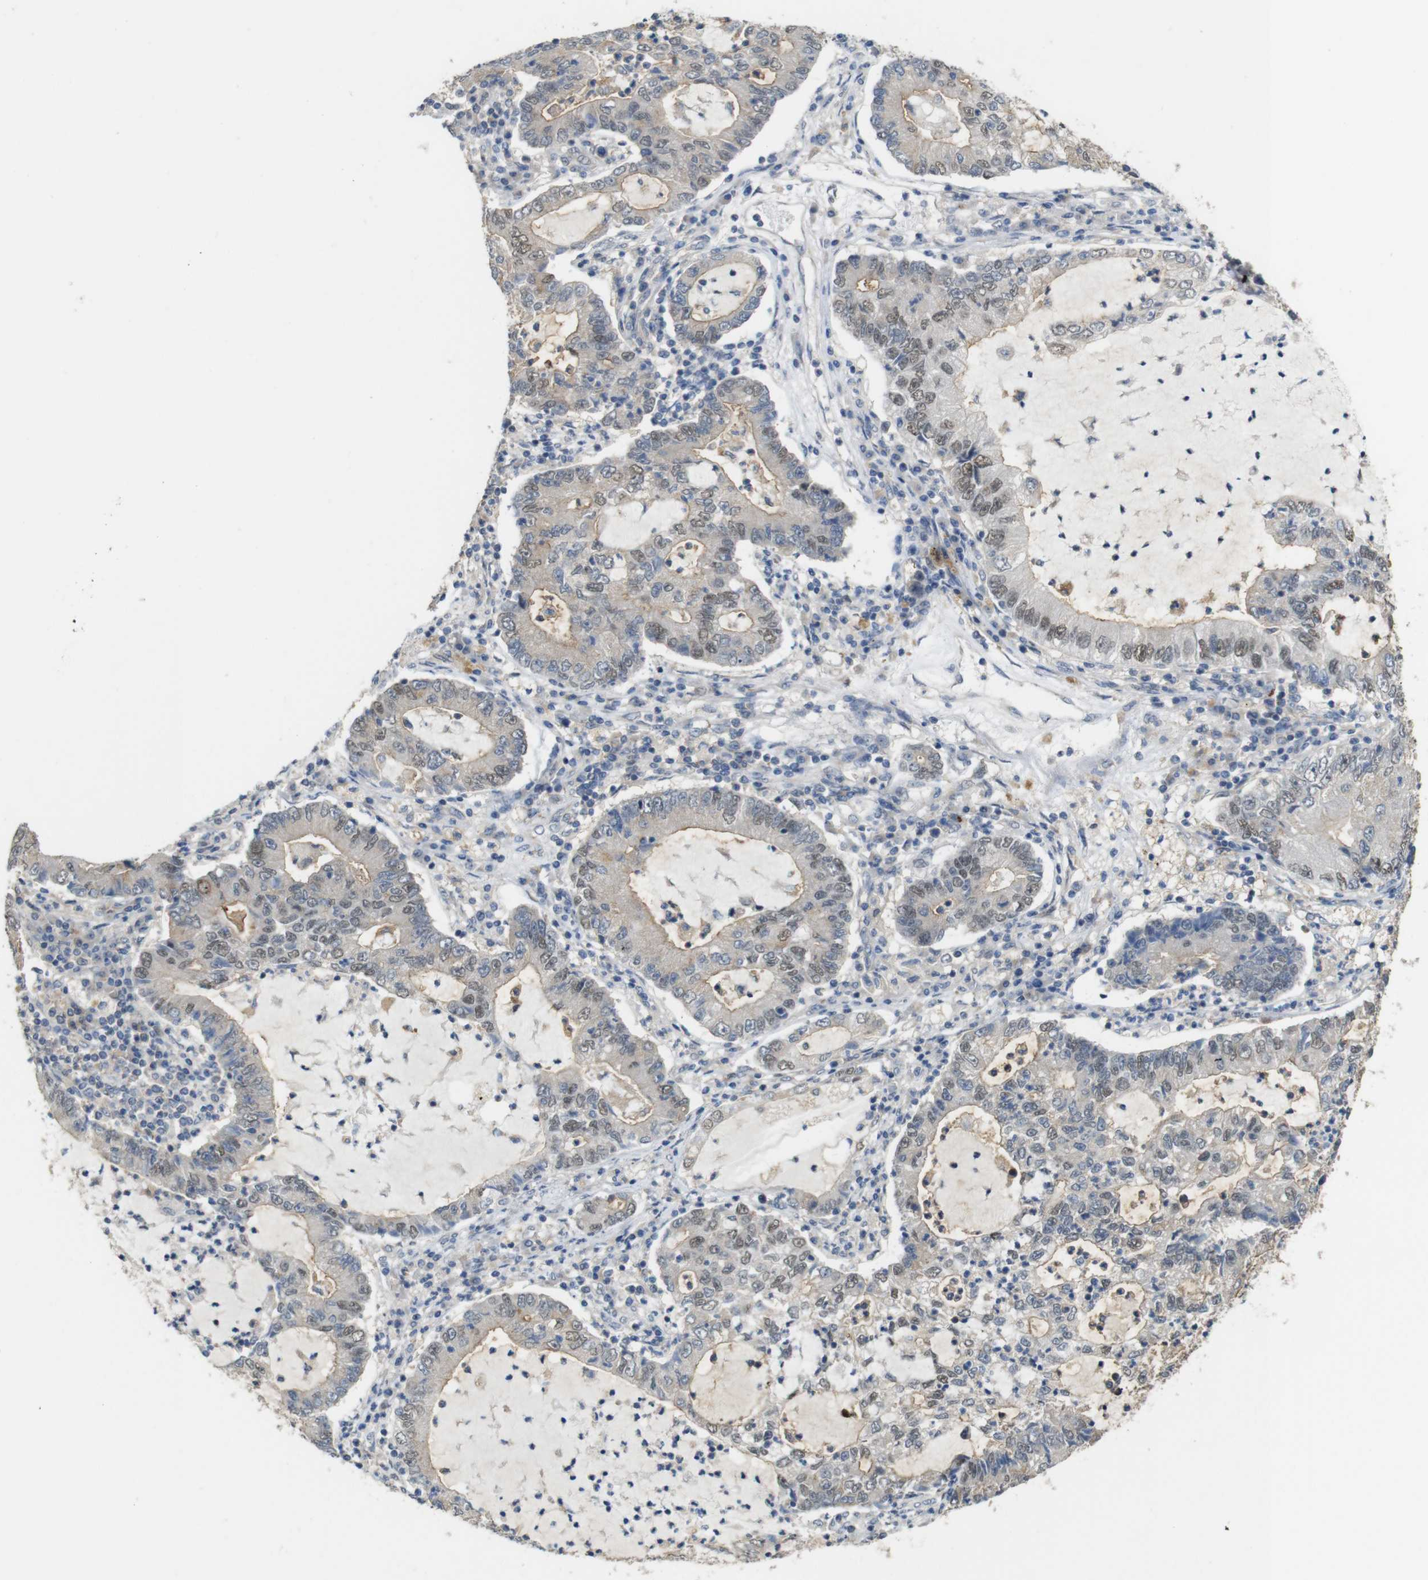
{"staining": {"intensity": "moderate", "quantity": "25%-75%", "location": "cytoplasmic/membranous,nuclear"}, "tissue": "lung cancer", "cell_type": "Tumor cells", "image_type": "cancer", "snomed": [{"axis": "morphology", "description": "Adenocarcinoma, NOS"}, {"axis": "topography", "description": "Lung"}], "caption": "This histopathology image displays immunohistochemistry (IHC) staining of adenocarcinoma (lung), with medium moderate cytoplasmic/membranous and nuclear staining in about 25%-75% of tumor cells.", "gene": "CDC34", "patient": {"sex": "female", "age": 51}}